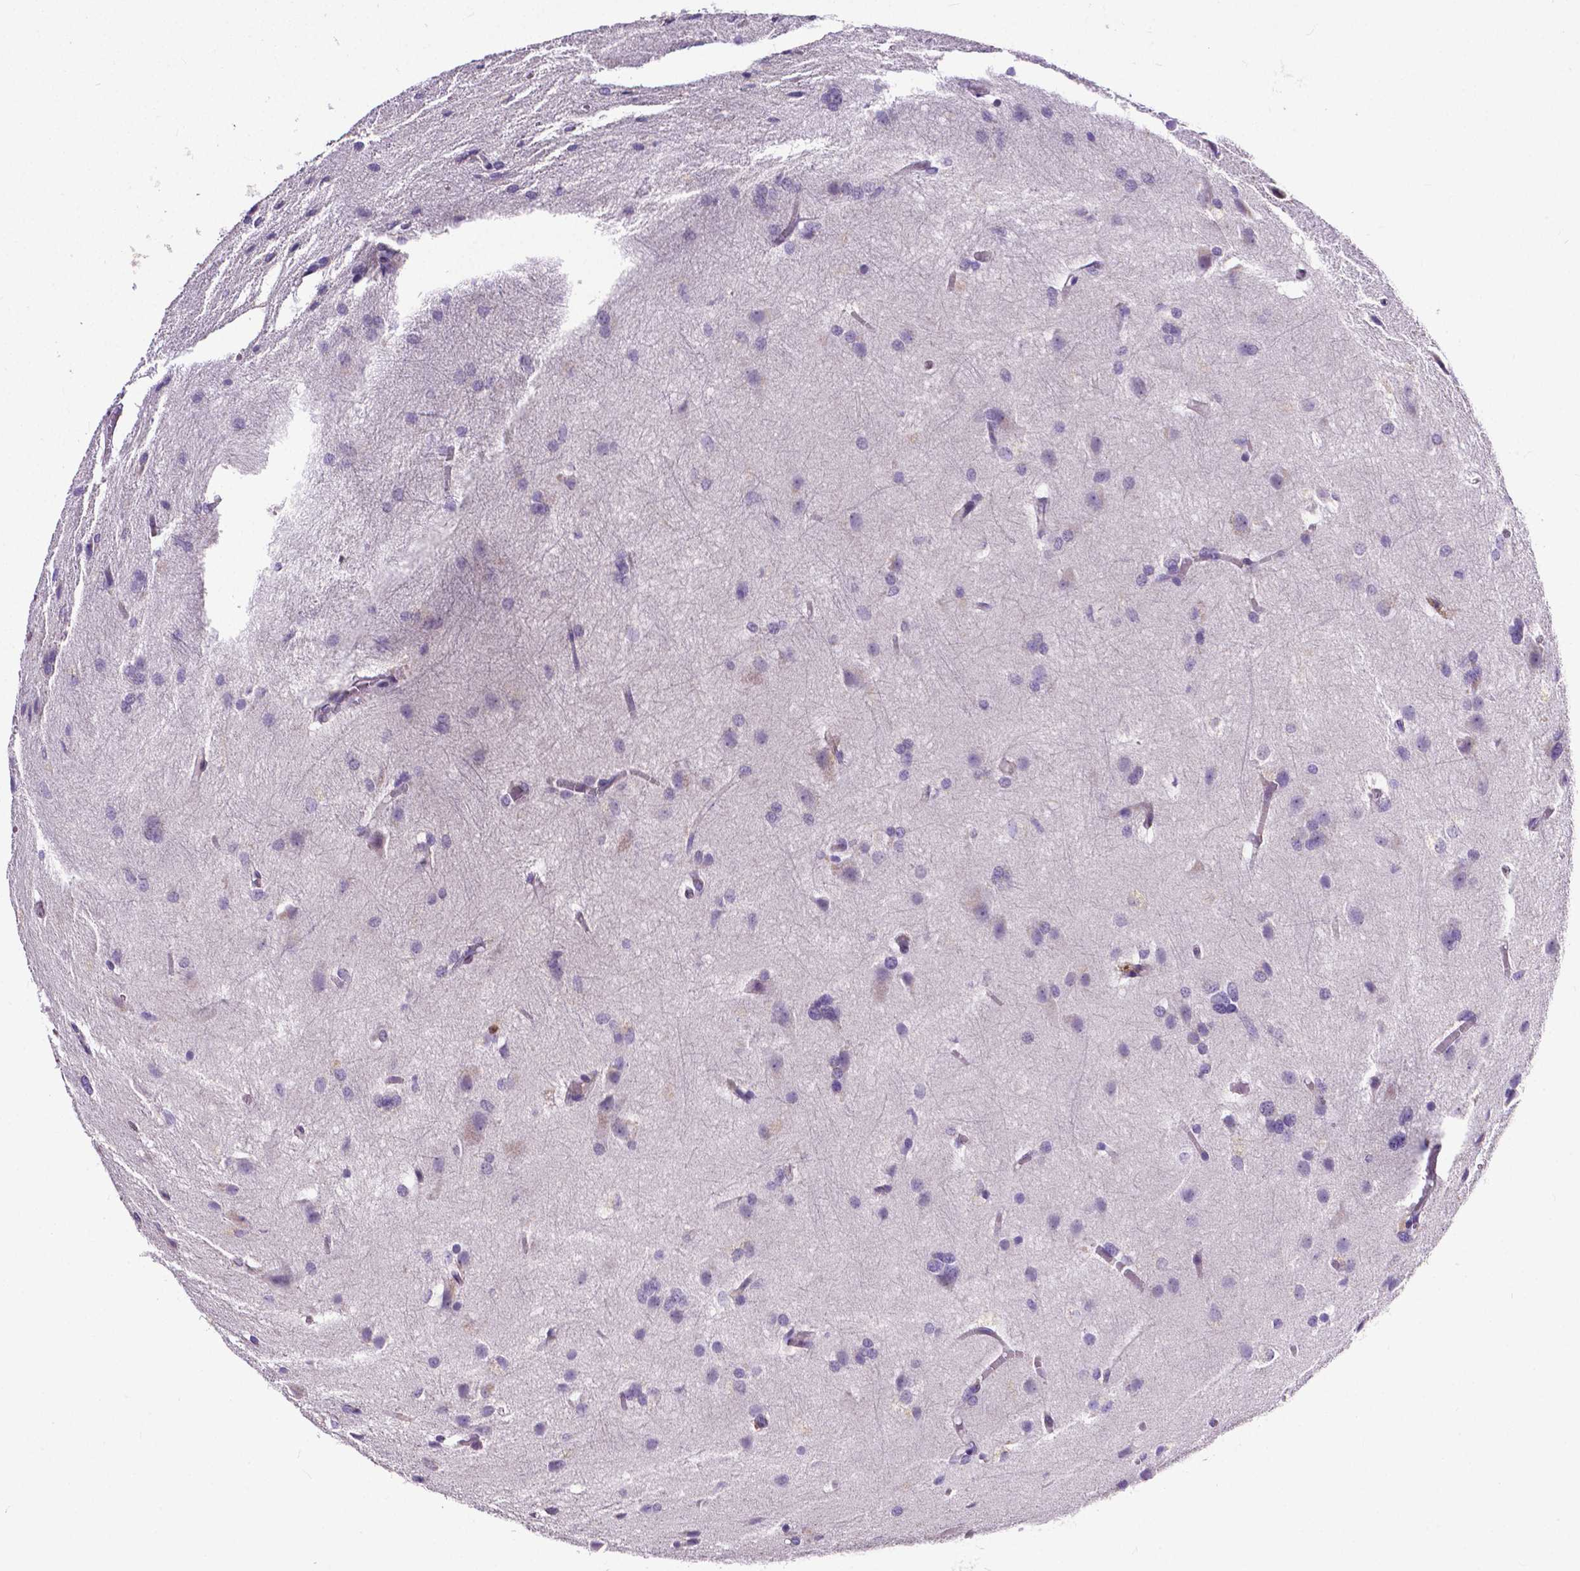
{"staining": {"intensity": "negative", "quantity": "none", "location": "none"}, "tissue": "glioma", "cell_type": "Tumor cells", "image_type": "cancer", "snomed": [{"axis": "morphology", "description": "Glioma, malignant, High grade"}, {"axis": "topography", "description": "Brain"}], "caption": "Tumor cells are negative for protein expression in human glioma.", "gene": "MCL1", "patient": {"sex": "male", "age": 68}}